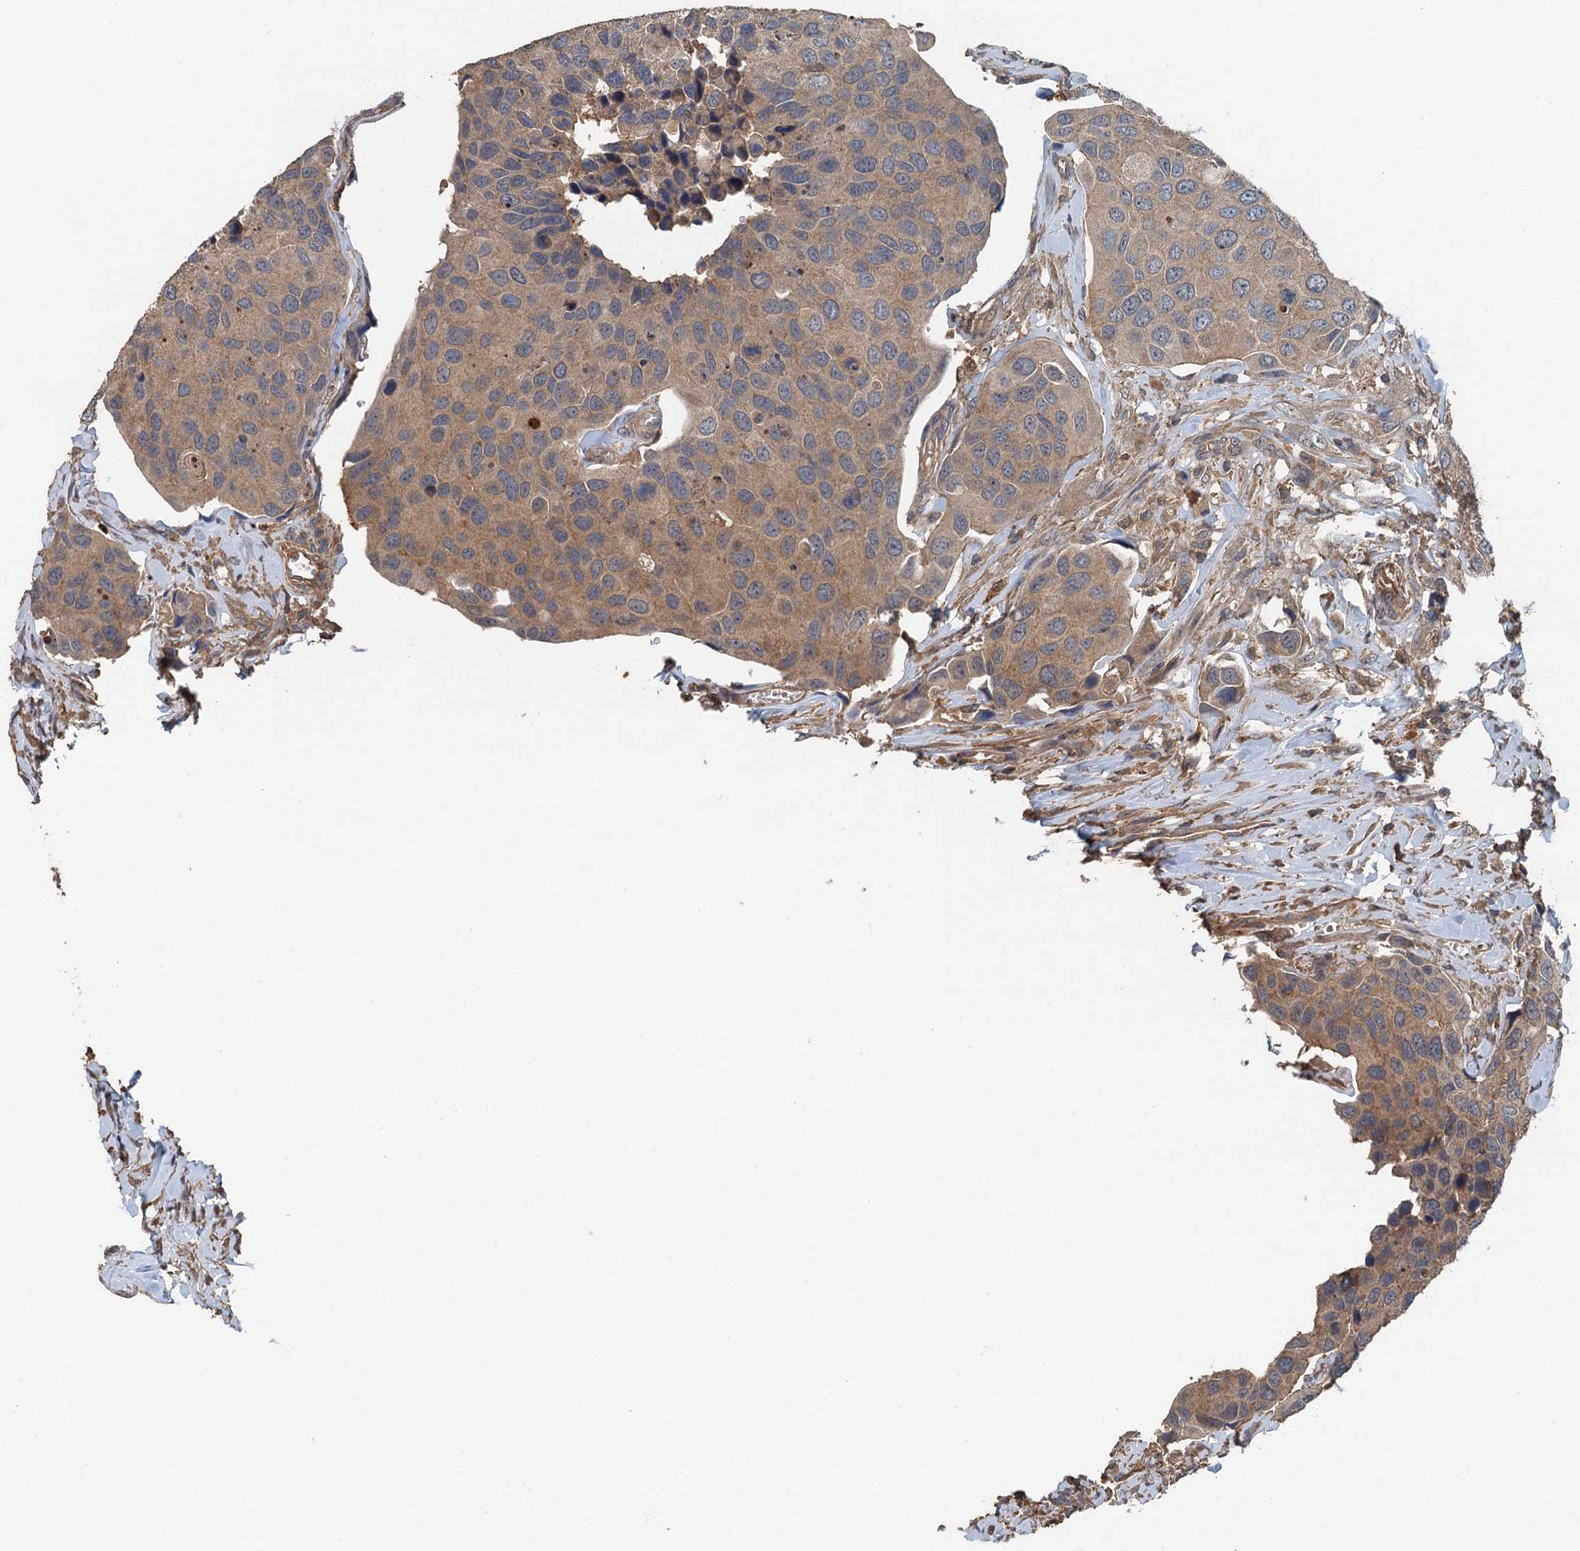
{"staining": {"intensity": "weak", "quantity": "25%-75%", "location": "cytoplasmic/membranous"}, "tissue": "urothelial cancer", "cell_type": "Tumor cells", "image_type": "cancer", "snomed": [{"axis": "morphology", "description": "Urothelial carcinoma, High grade"}, {"axis": "topography", "description": "Urinary bladder"}], "caption": "High-grade urothelial carcinoma was stained to show a protein in brown. There is low levels of weak cytoplasmic/membranous staining in about 25%-75% of tumor cells.", "gene": "BORCS5", "patient": {"sex": "male", "age": 74}}